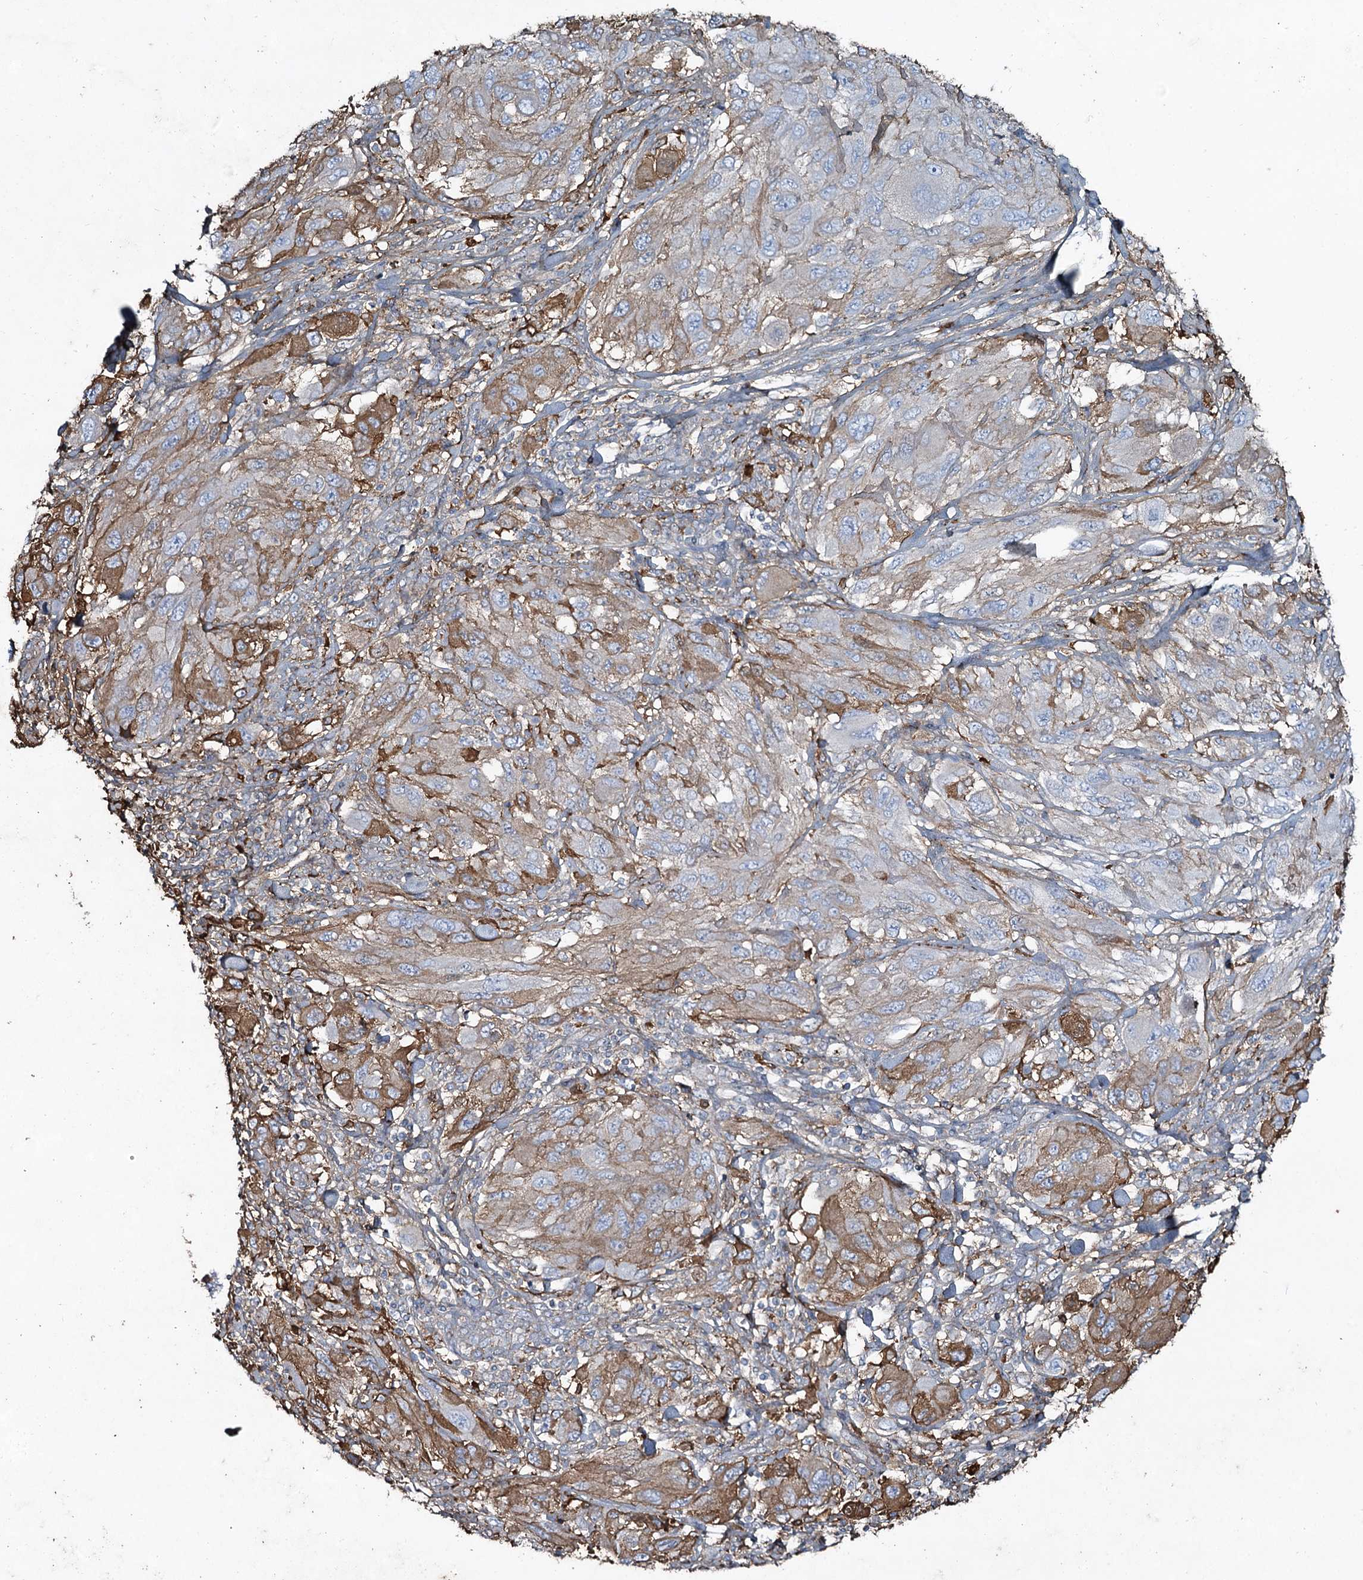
{"staining": {"intensity": "moderate", "quantity": "<25%", "location": "cytoplasmic/membranous"}, "tissue": "melanoma", "cell_type": "Tumor cells", "image_type": "cancer", "snomed": [{"axis": "morphology", "description": "Malignant melanoma, NOS"}, {"axis": "topography", "description": "Skin"}], "caption": "IHC of malignant melanoma displays low levels of moderate cytoplasmic/membranous positivity in approximately <25% of tumor cells. (Stains: DAB in brown, nuclei in blue, Microscopy: brightfield microscopy at high magnification).", "gene": "EDN1", "patient": {"sex": "female", "age": 91}}